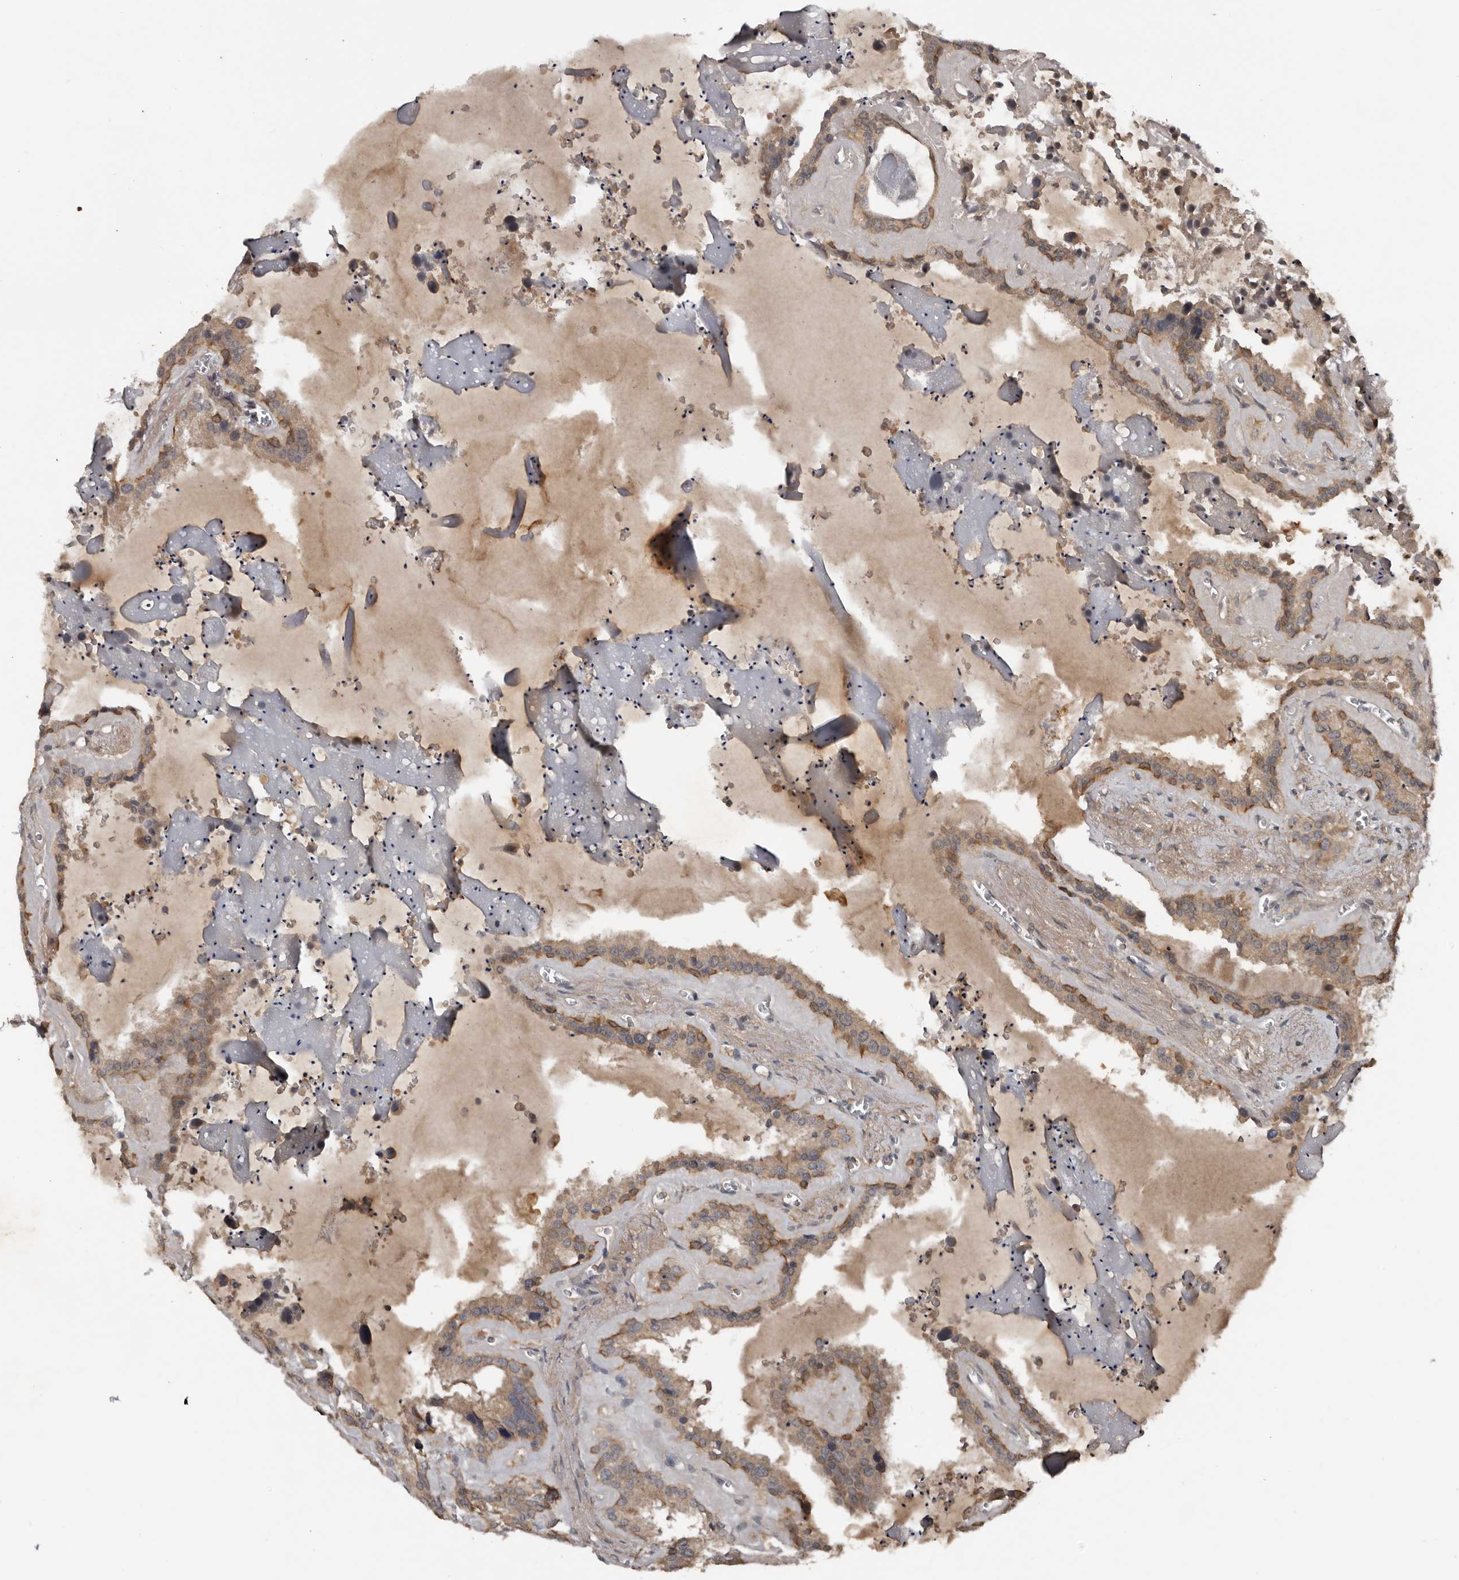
{"staining": {"intensity": "strong", "quantity": "<25%", "location": "cytoplasmic/membranous"}, "tissue": "seminal vesicle", "cell_type": "Glandular cells", "image_type": "normal", "snomed": [{"axis": "morphology", "description": "Normal tissue, NOS"}, {"axis": "topography", "description": "Prostate"}, {"axis": "topography", "description": "Seminal veicle"}], "caption": "Brown immunohistochemical staining in benign human seminal vesicle exhibits strong cytoplasmic/membranous staining in approximately <25% of glandular cells. (DAB (3,3'-diaminobenzidine) IHC, brown staining for protein, blue staining for nuclei).", "gene": "DNAJB4", "patient": {"sex": "male", "age": 59}}